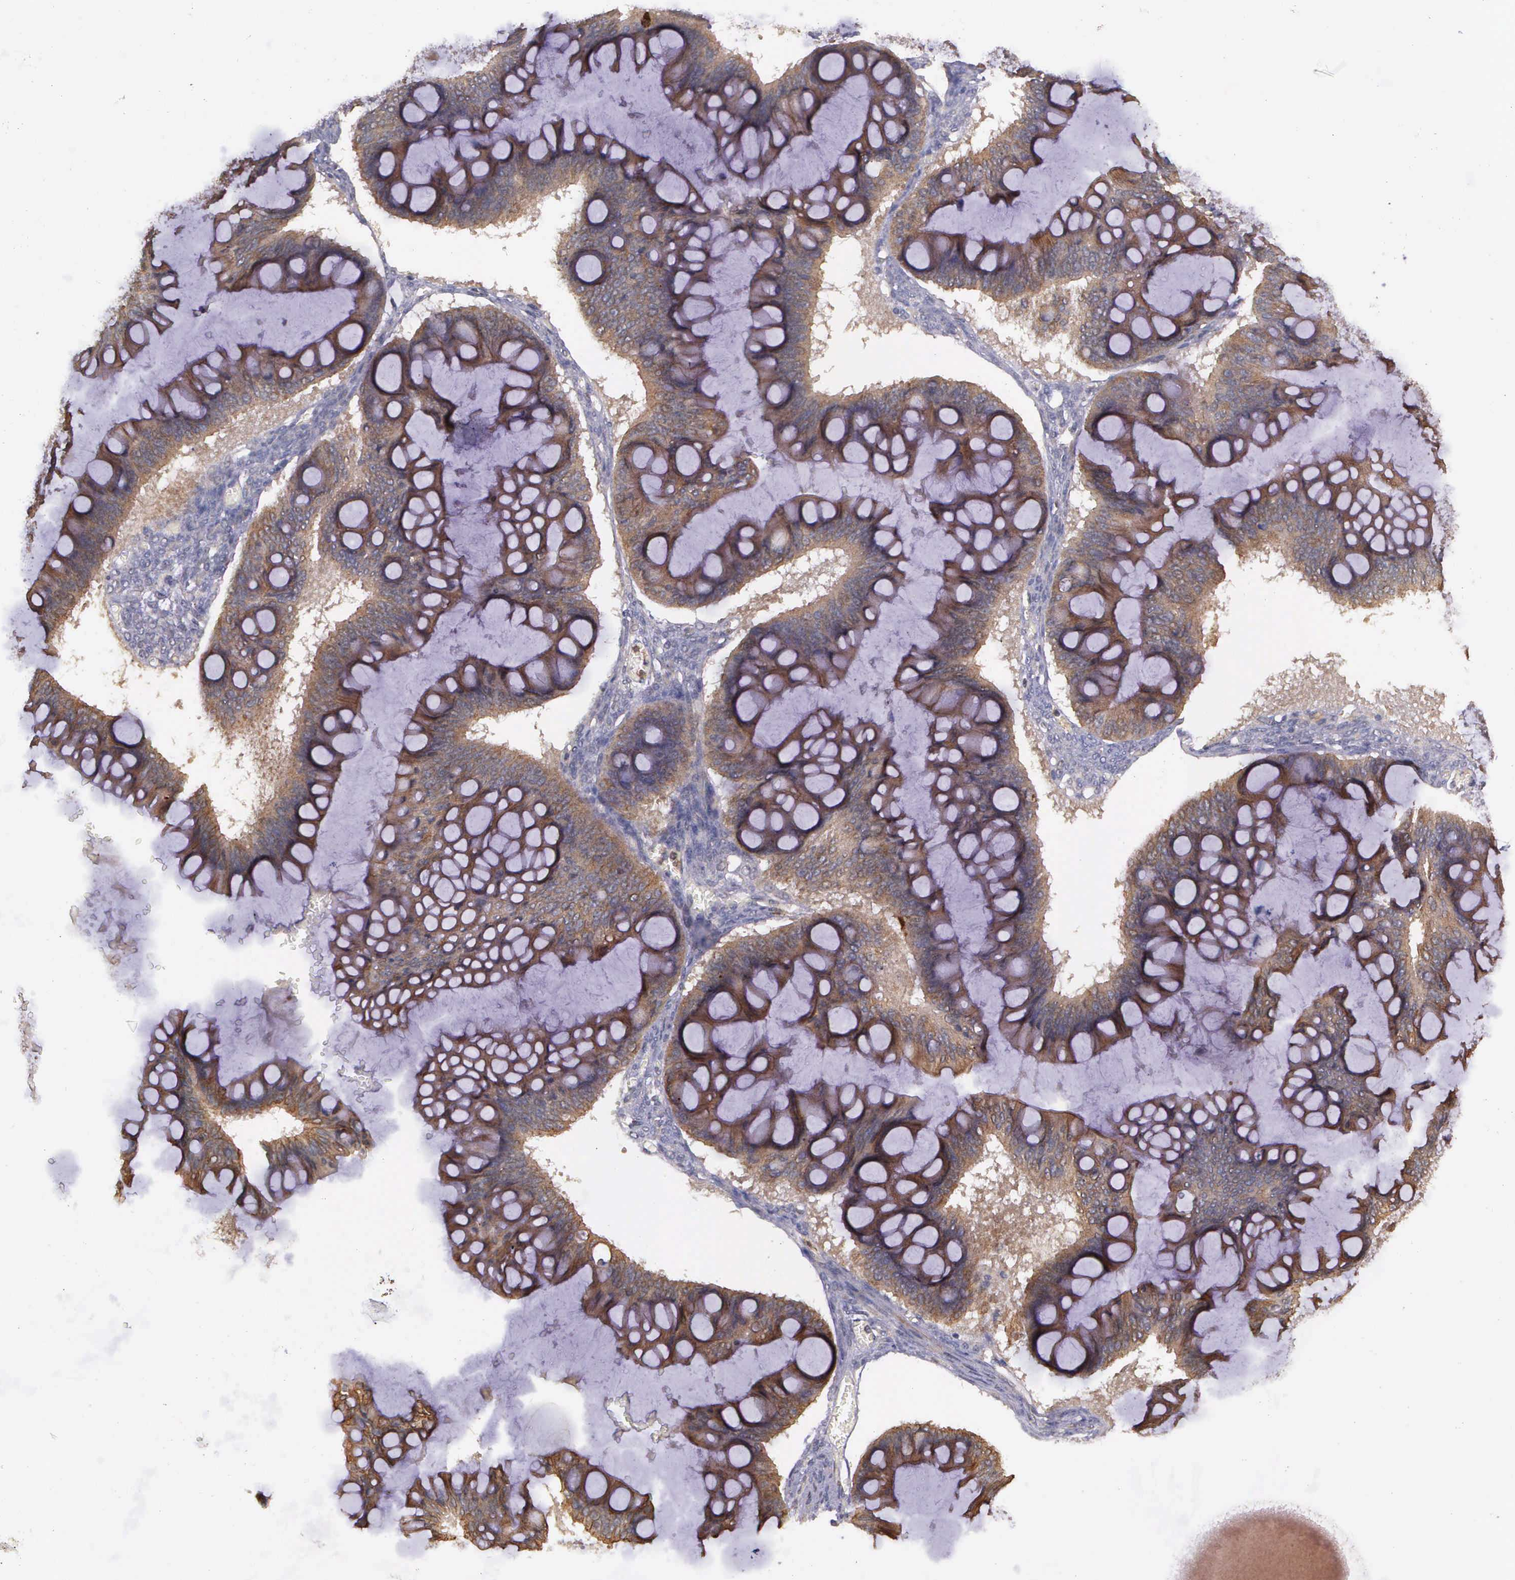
{"staining": {"intensity": "weak", "quantity": ">75%", "location": "cytoplasmic/membranous"}, "tissue": "ovarian cancer", "cell_type": "Tumor cells", "image_type": "cancer", "snomed": [{"axis": "morphology", "description": "Cystadenocarcinoma, mucinous, NOS"}, {"axis": "topography", "description": "Ovary"}], "caption": "Mucinous cystadenocarcinoma (ovarian) was stained to show a protein in brown. There is low levels of weak cytoplasmic/membranous expression in approximately >75% of tumor cells.", "gene": "PRICKLE3", "patient": {"sex": "female", "age": 73}}